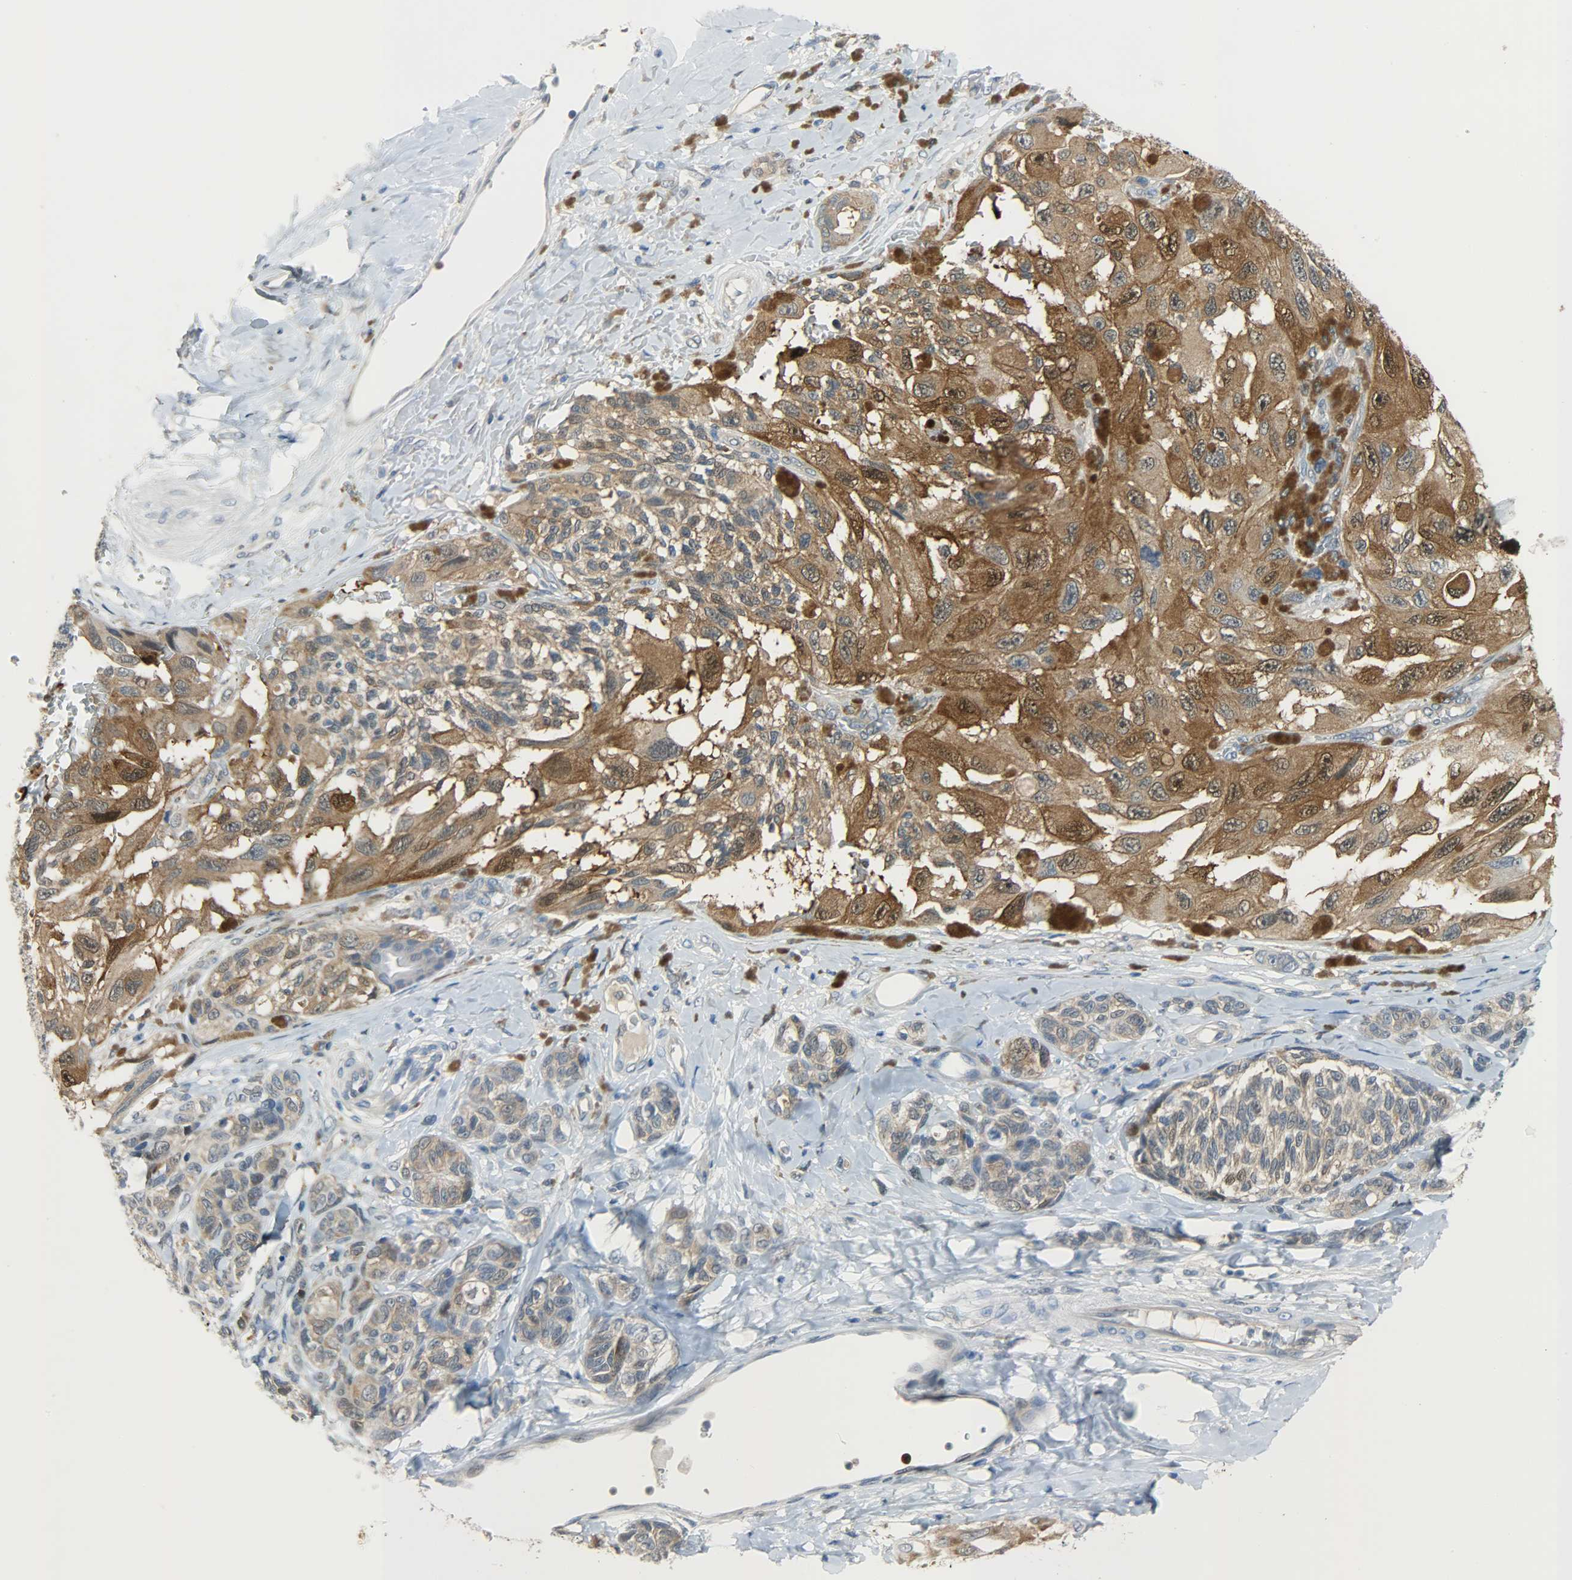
{"staining": {"intensity": "strong", "quantity": ">75%", "location": "cytoplasmic/membranous"}, "tissue": "melanoma", "cell_type": "Tumor cells", "image_type": "cancer", "snomed": [{"axis": "morphology", "description": "Malignant melanoma, NOS"}, {"axis": "topography", "description": "Skin"}], "caption": "Approximately >75% of tumor cells in malignant melanoma show strong cytoplasmic/membranous protein expression as visualized by brown immunohistochemical staining.", "gene": "EIF4EBP1", "patient": {"sex": "female", "age": 73}}